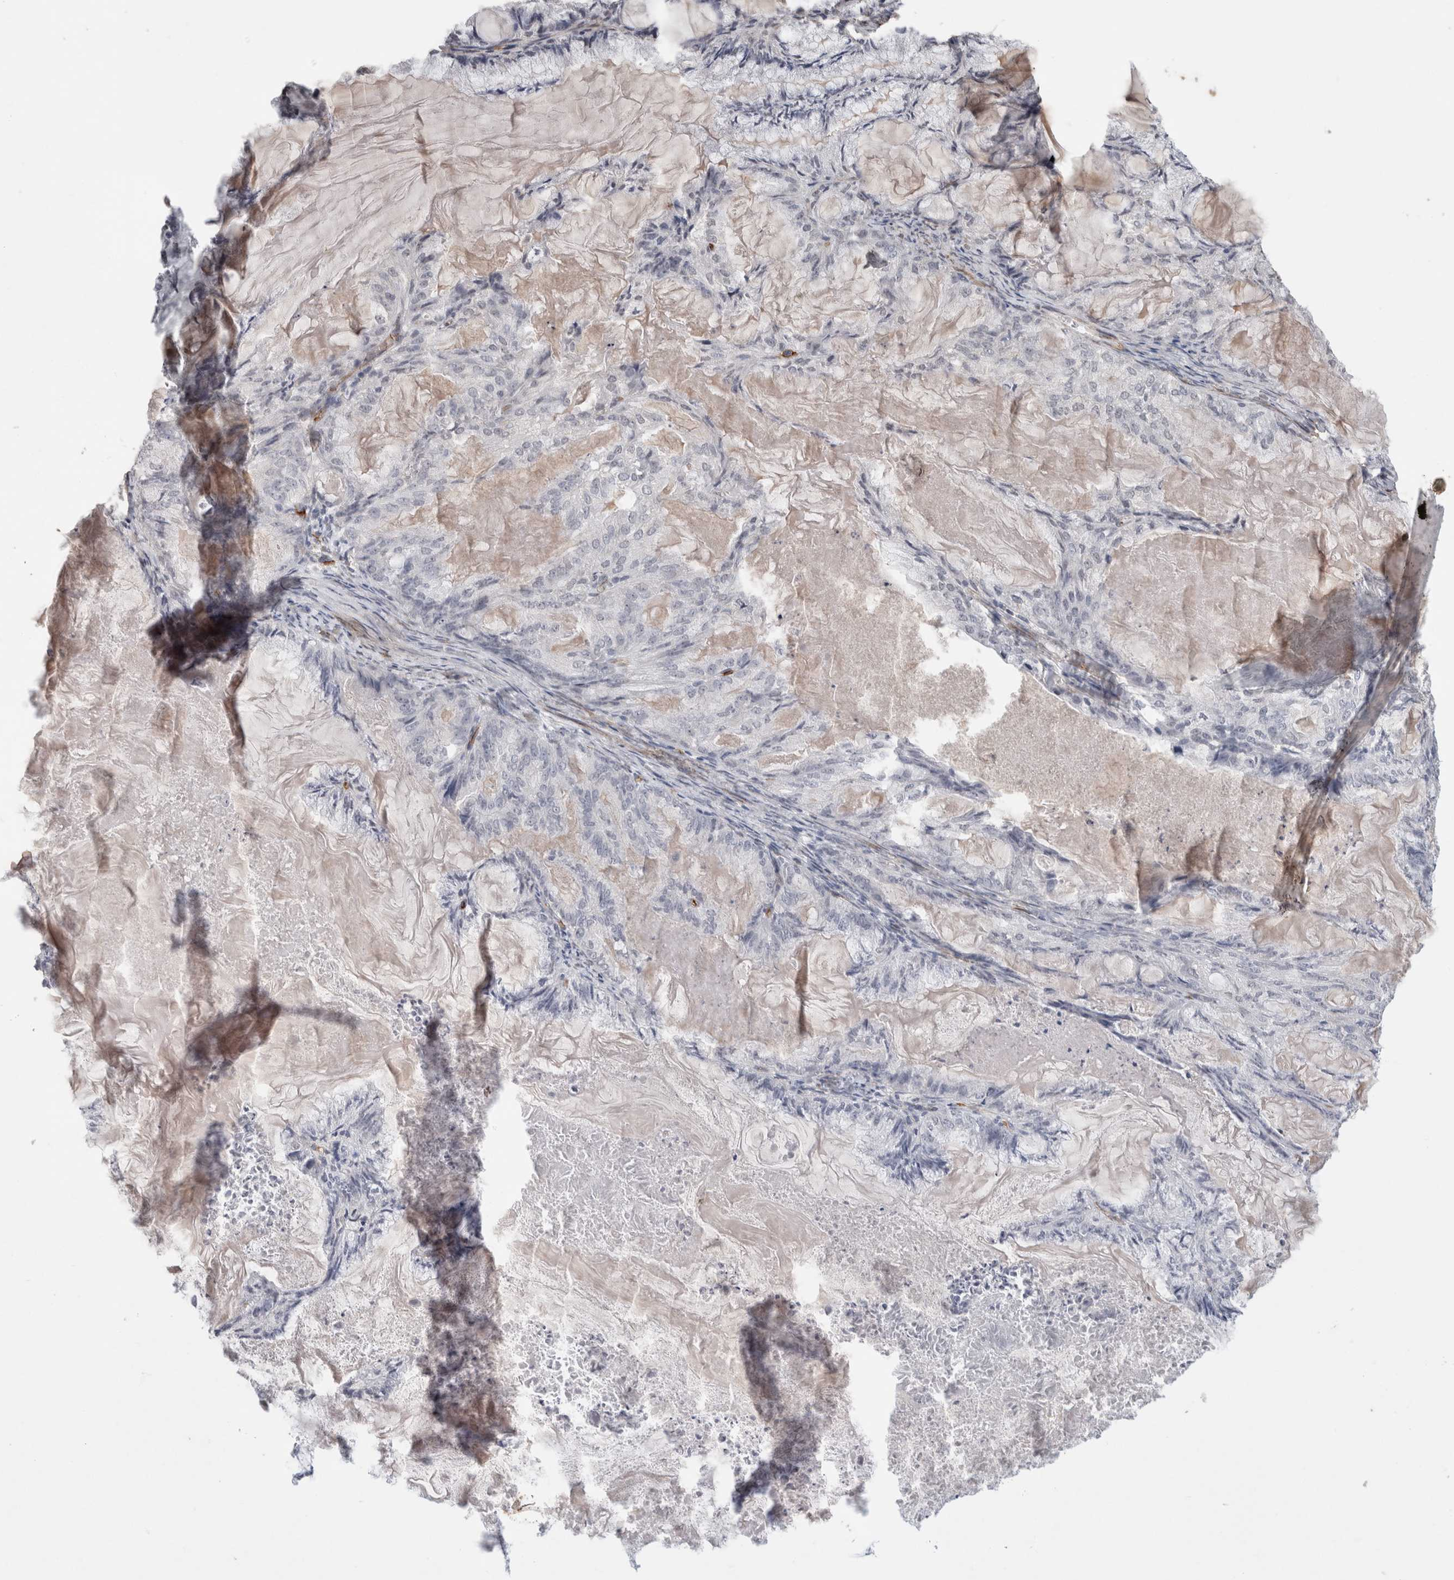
{"staining": {"intensity": "negative", "quantity": "none", "location": "none"}, "tissue": "endometrial cancer", "cell_type": "Tumor cells", "image_type": "cancer", "snomed": [{"axis": "morphology", "description": "Adenocarcinoma, NOS"}, {"axis": "topography", "description": "Endometrium"}], "caption": "The photomicrograph demonstrates no significant positivity in tumor cells of adenocarcinoma (endometrial).", "gene": "CDH13", "patient": {"sex": "female", "age": 86}}